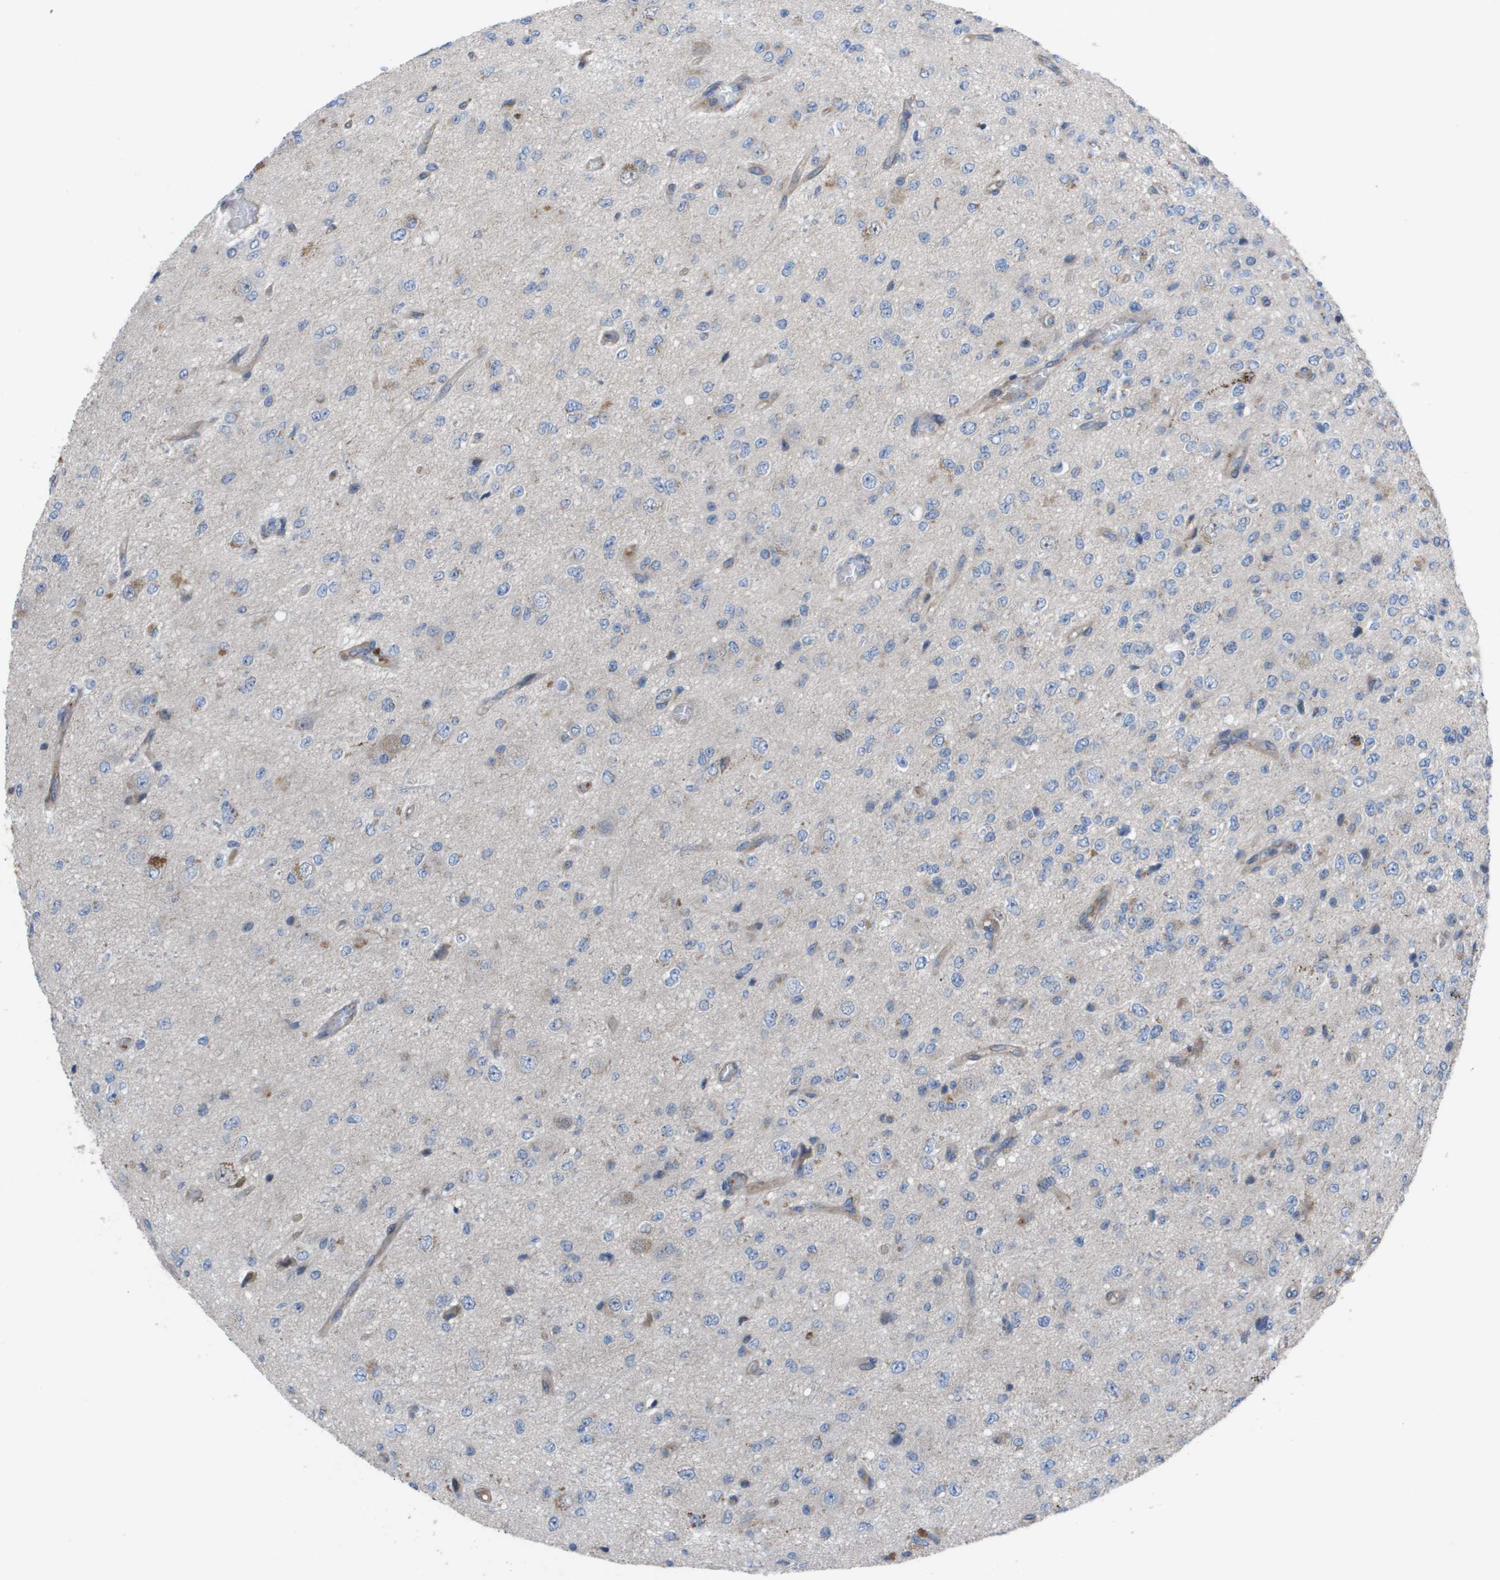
{"staining": {"intensity": "weak", "quantity": "<25%", "location": "cytoplasmic/membranous"}, "tissue": "glioma", "cell_type": "Tumor cells", "image_type": "cancer", "snomed": [{"axis": "morphology", "description": "Glioma, malignant, High grade"}, {"axis": "topography", "description": "pancreas cauda"}], "caption": "High magnification brightfield microscopy of malignant high-grade glioma stained with DAB (brown) and counterstained with hematoxylin (blue): tumor cells show no significant positivity.", "gene": "SLC6A9", "patient": {"sex": "male", "age": 60}}